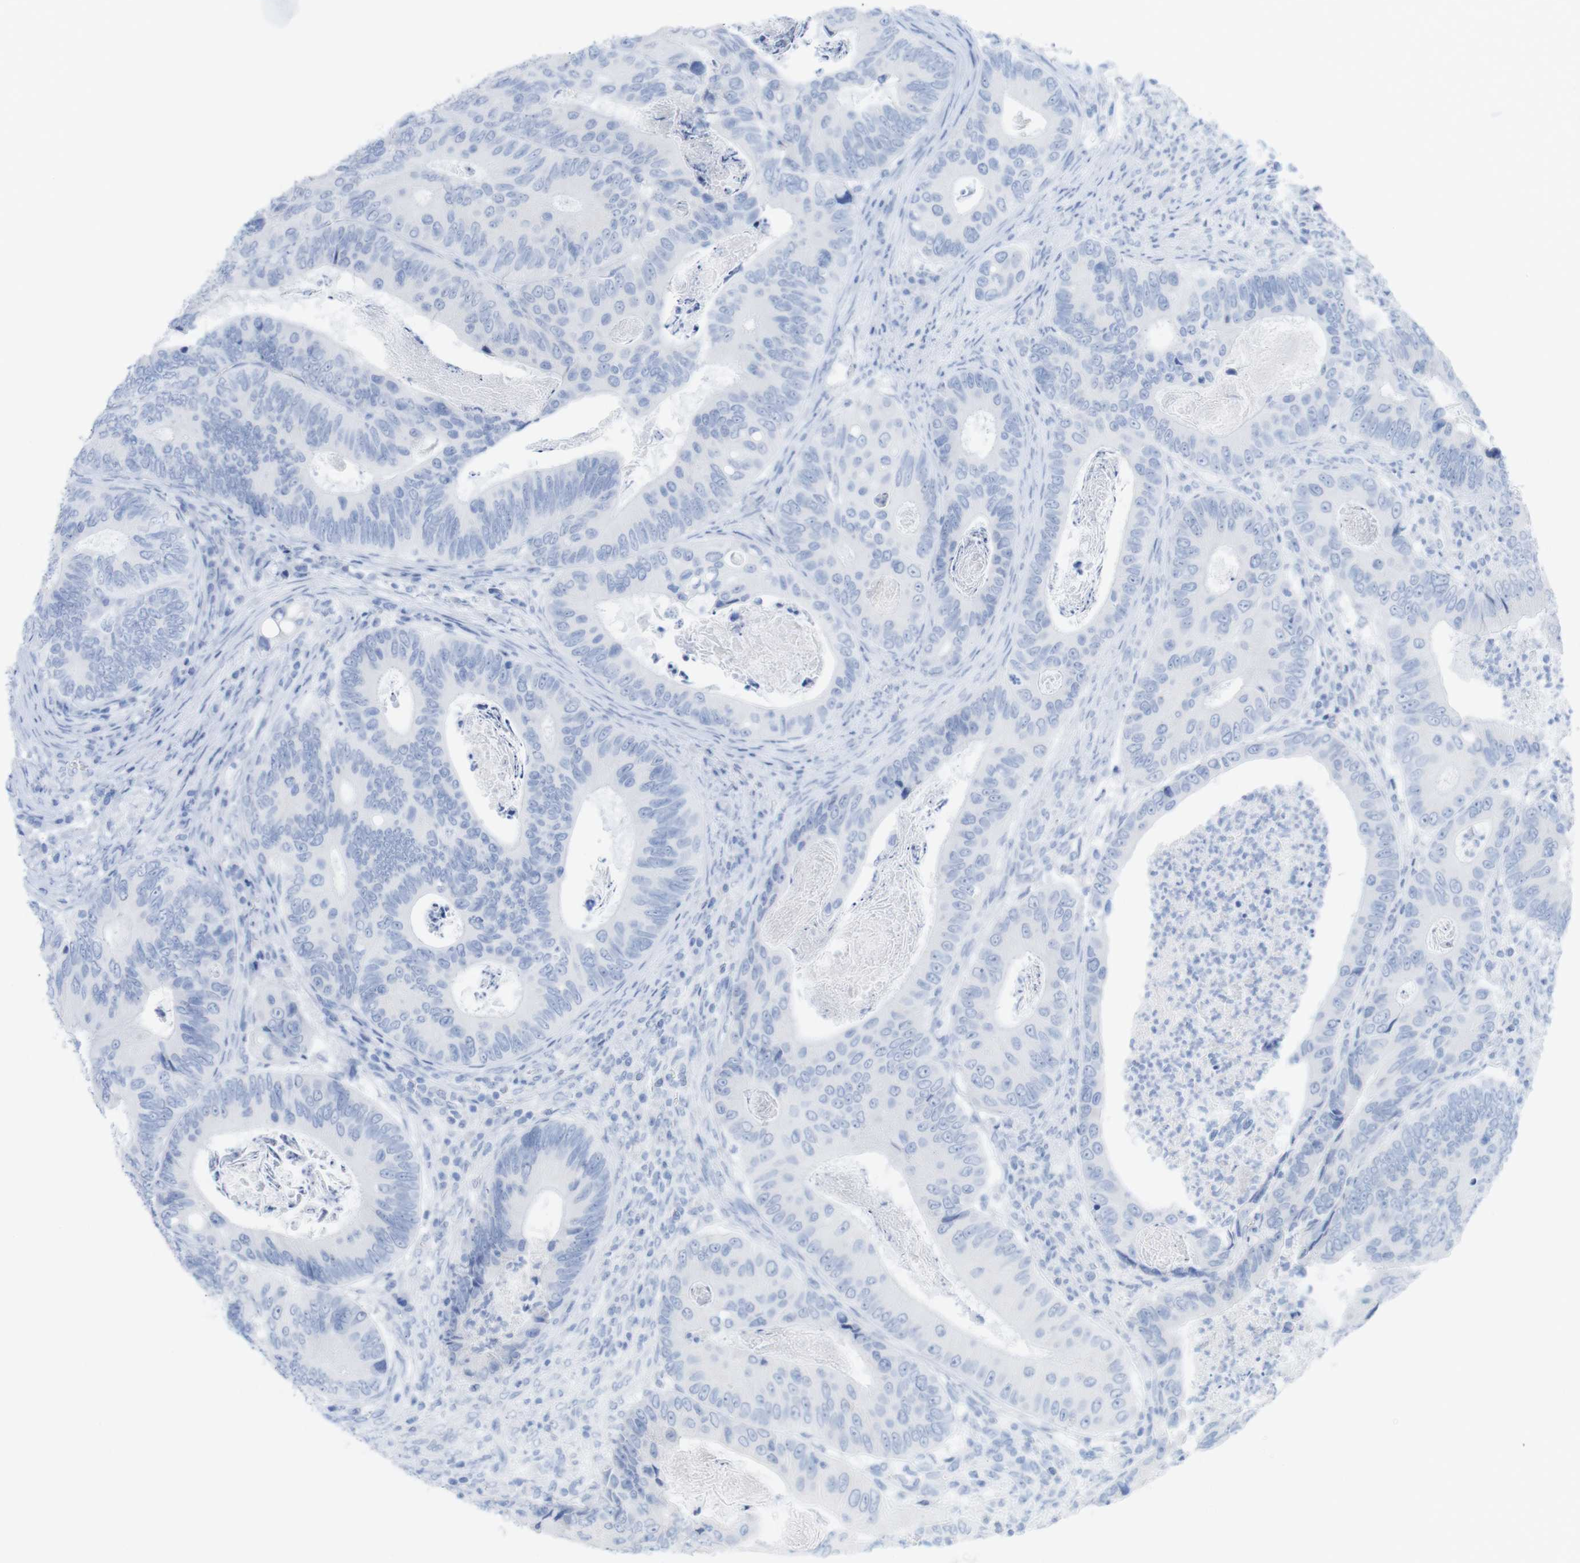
{"staining": {"intensity": "negative", "quantity": "none", "location": "none"}, "tissue": "colorectal cancer", "cell_type": "Tumor cells", "image_type": "cancer", "snomed": [{"axis": "morphology", "description": "Inflammation, NOS"}, {"axis": "morphology", "description": "Adenocarcinoma, NOS"}, {"axis": "topography", "description": "Colon"}], "caption": "High power microscopy micrograph of an immunohistochemistry (IHC) histopathology image of colorectal adenocarcinoma, revealing no significant staining in tumor cells.", "gene": "MYH7", "patient": {"sex": "male", "age": 72}}